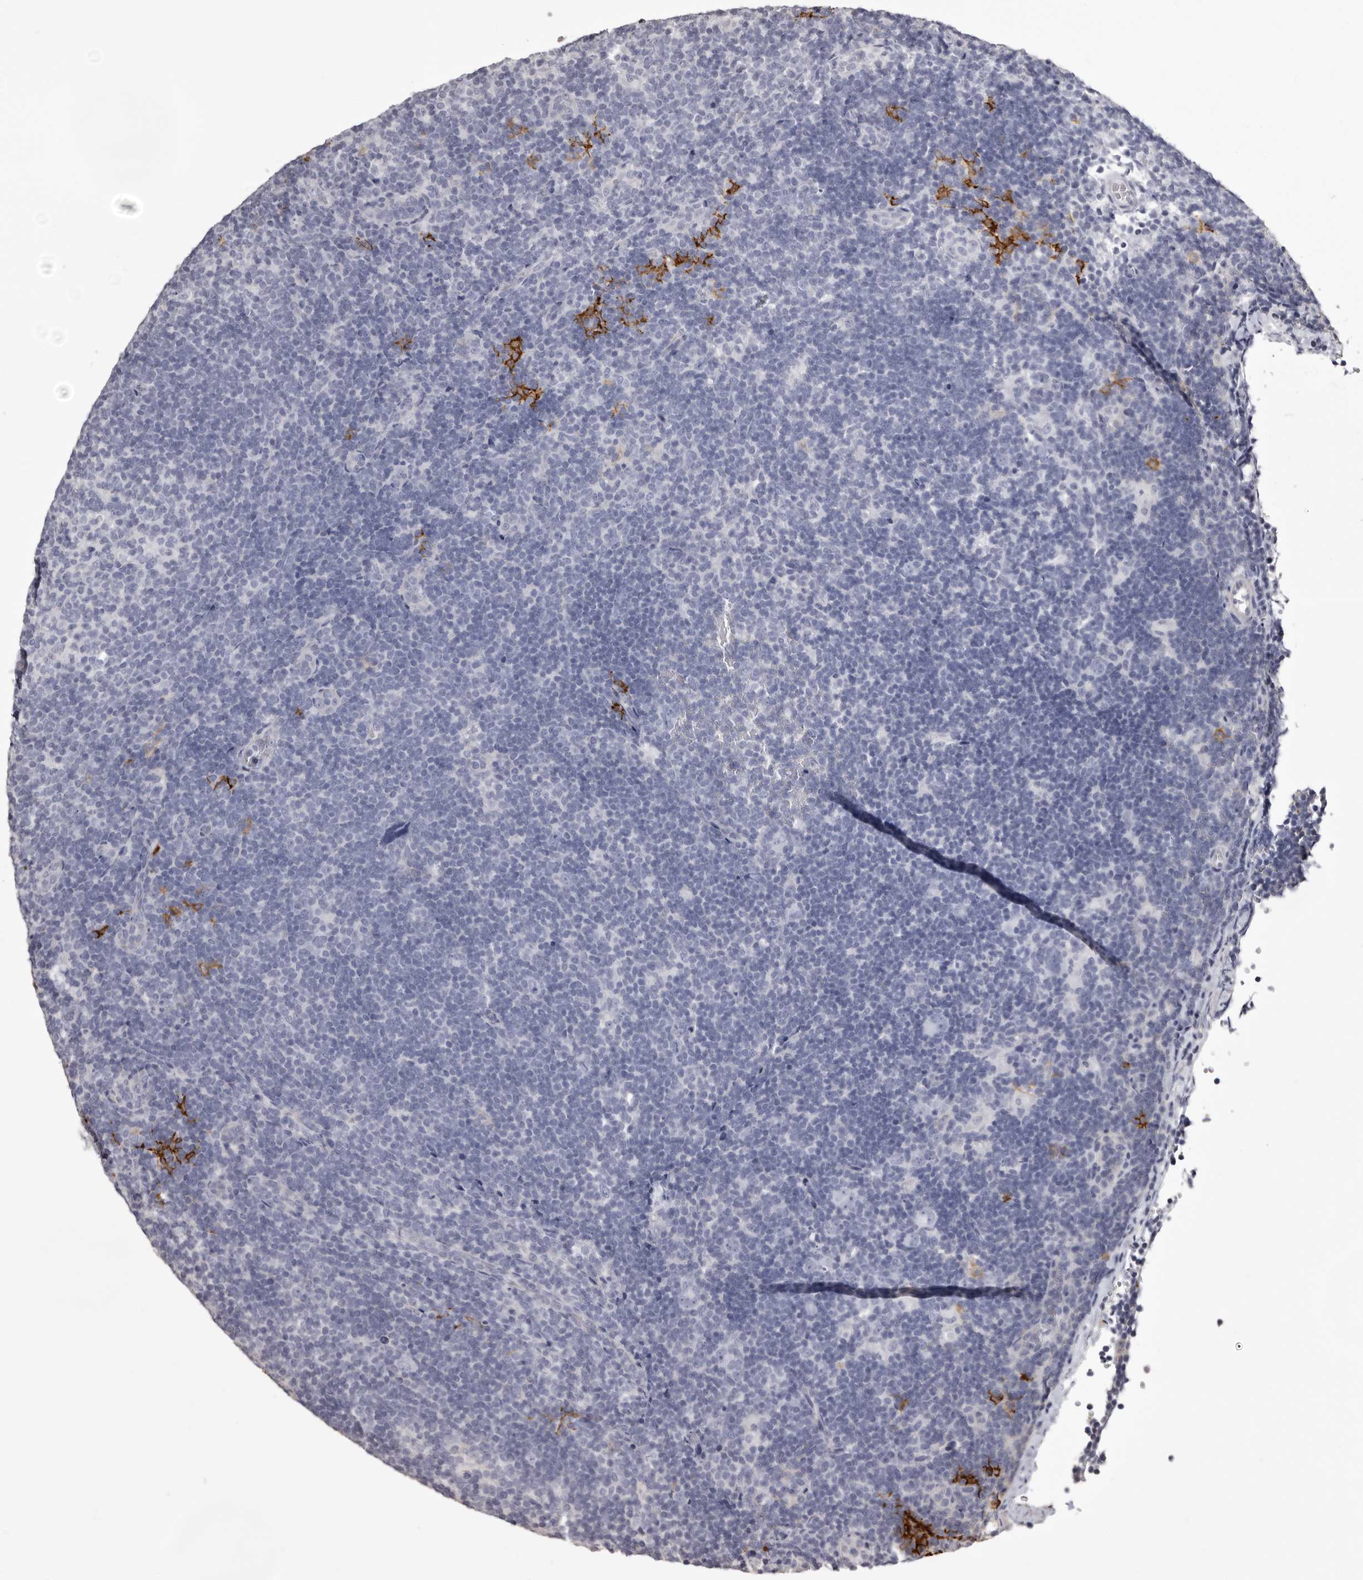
{"staining": {"intensity": "negative", "quantity": "none", "location": "none"}, "tissue": "lymphoma", "cell_type": "Tumor cells", "image_type": "cancer", "snomed": [{"axis": "morphology", "description": "Hodgkin's disease, NOS"}, {"axis": "topography", "description": "Lymph node"}], "caption": "High power microscopy photomicrograph of an IHC image of lymphoma, revealing no significant positivity in tumor cells.", "gene": "LAD1", "patient": {"sex": "female", "age": 57}}